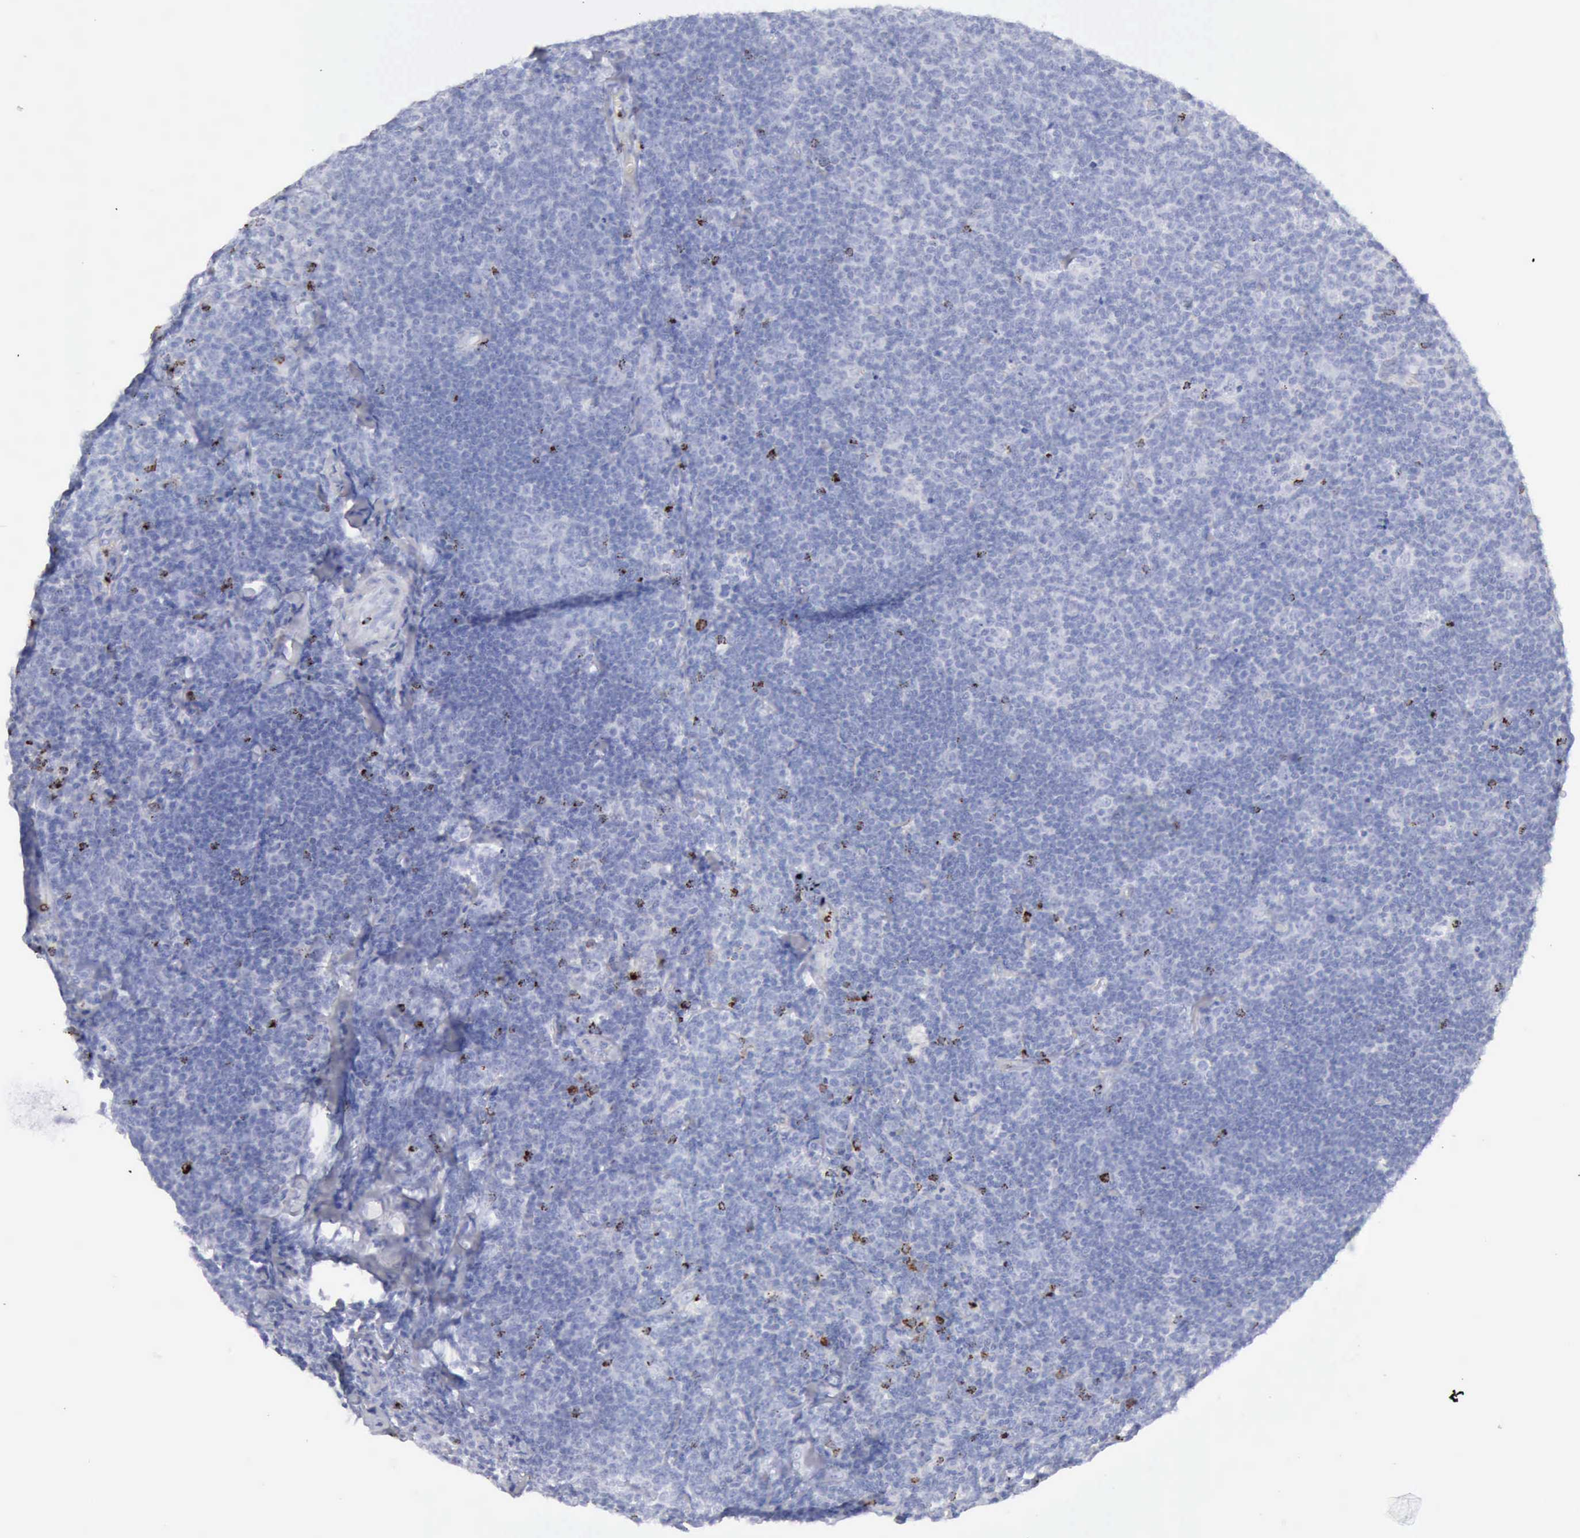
{"staining": {"intensity": "negative", "quantity": "none", "location": "none"}, "tissue": "lymphoma", "cell_type": "Tumor cells", "image_type": "cancer", "snomed": [{"axis": "morphology", "description": "Malignant lymphoma, non-Hodgkin's type, Low grade"}, {"axis": "topography", "description": "Lymph node"}], "caption": "Immunohistochemical staining of human lymphoma reveals no significant expression in tumor cells.", "gene": "GZMB", "patient": {"sex": "male", "age": 74}}